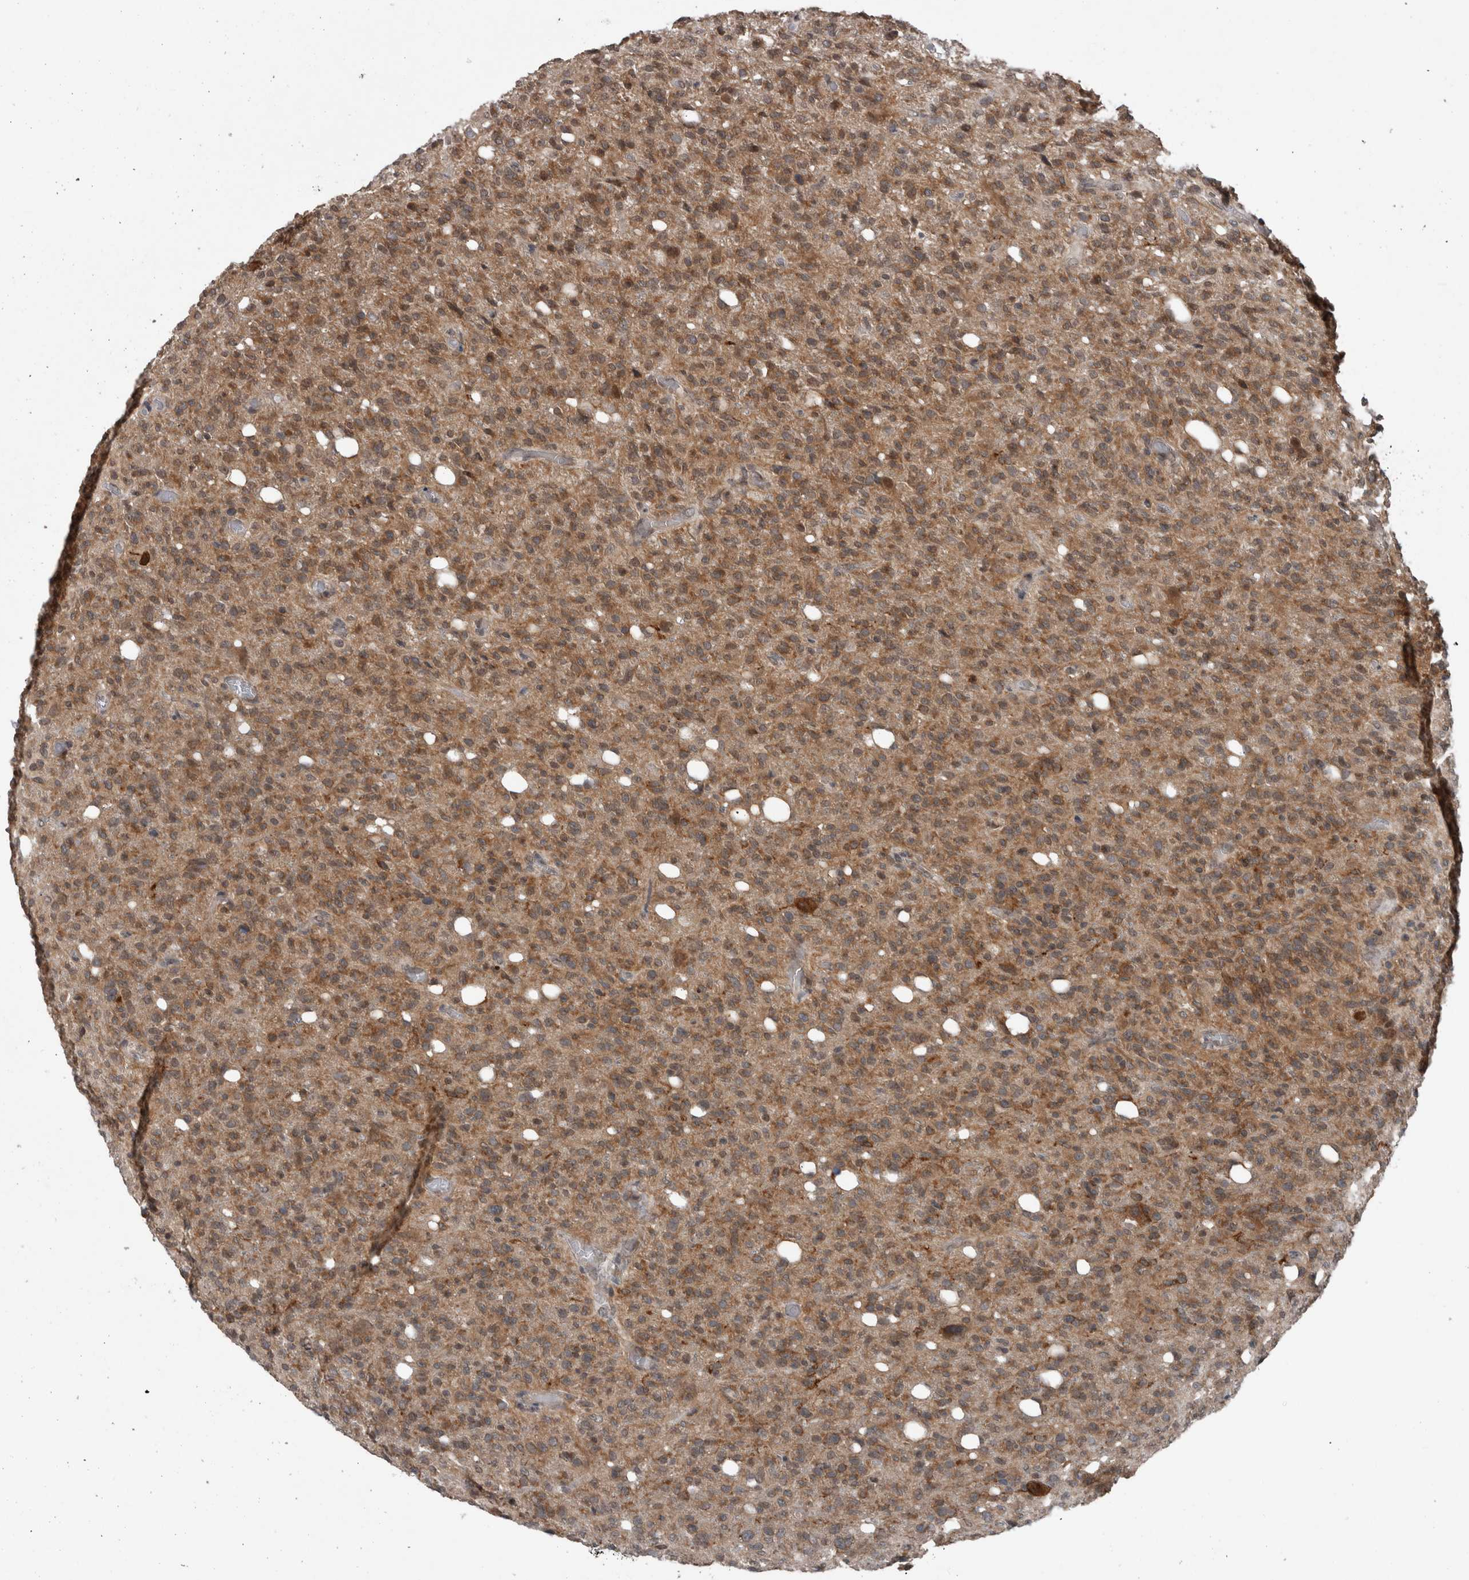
{"staining": {"intensity": "moderate", "quantity": ">75%", "location": "cytoplasmic/membranous"}, "tissue": "glioma", "cell_type": "Tumor cells", "image_type": "cancer", "snomed": [{"axis": "morphology", "description": "Glioma, malignant, High grade"}, {"axis": "topography", "description": "Brain"}], "caption": "A brown stain highlights moderate cytoplasmic/membranous positivity of a protein in human high-grade glioma (malignant) tumor cells.", "gene": "ENY2", "patient": {"sex": "female", "age": 57}}